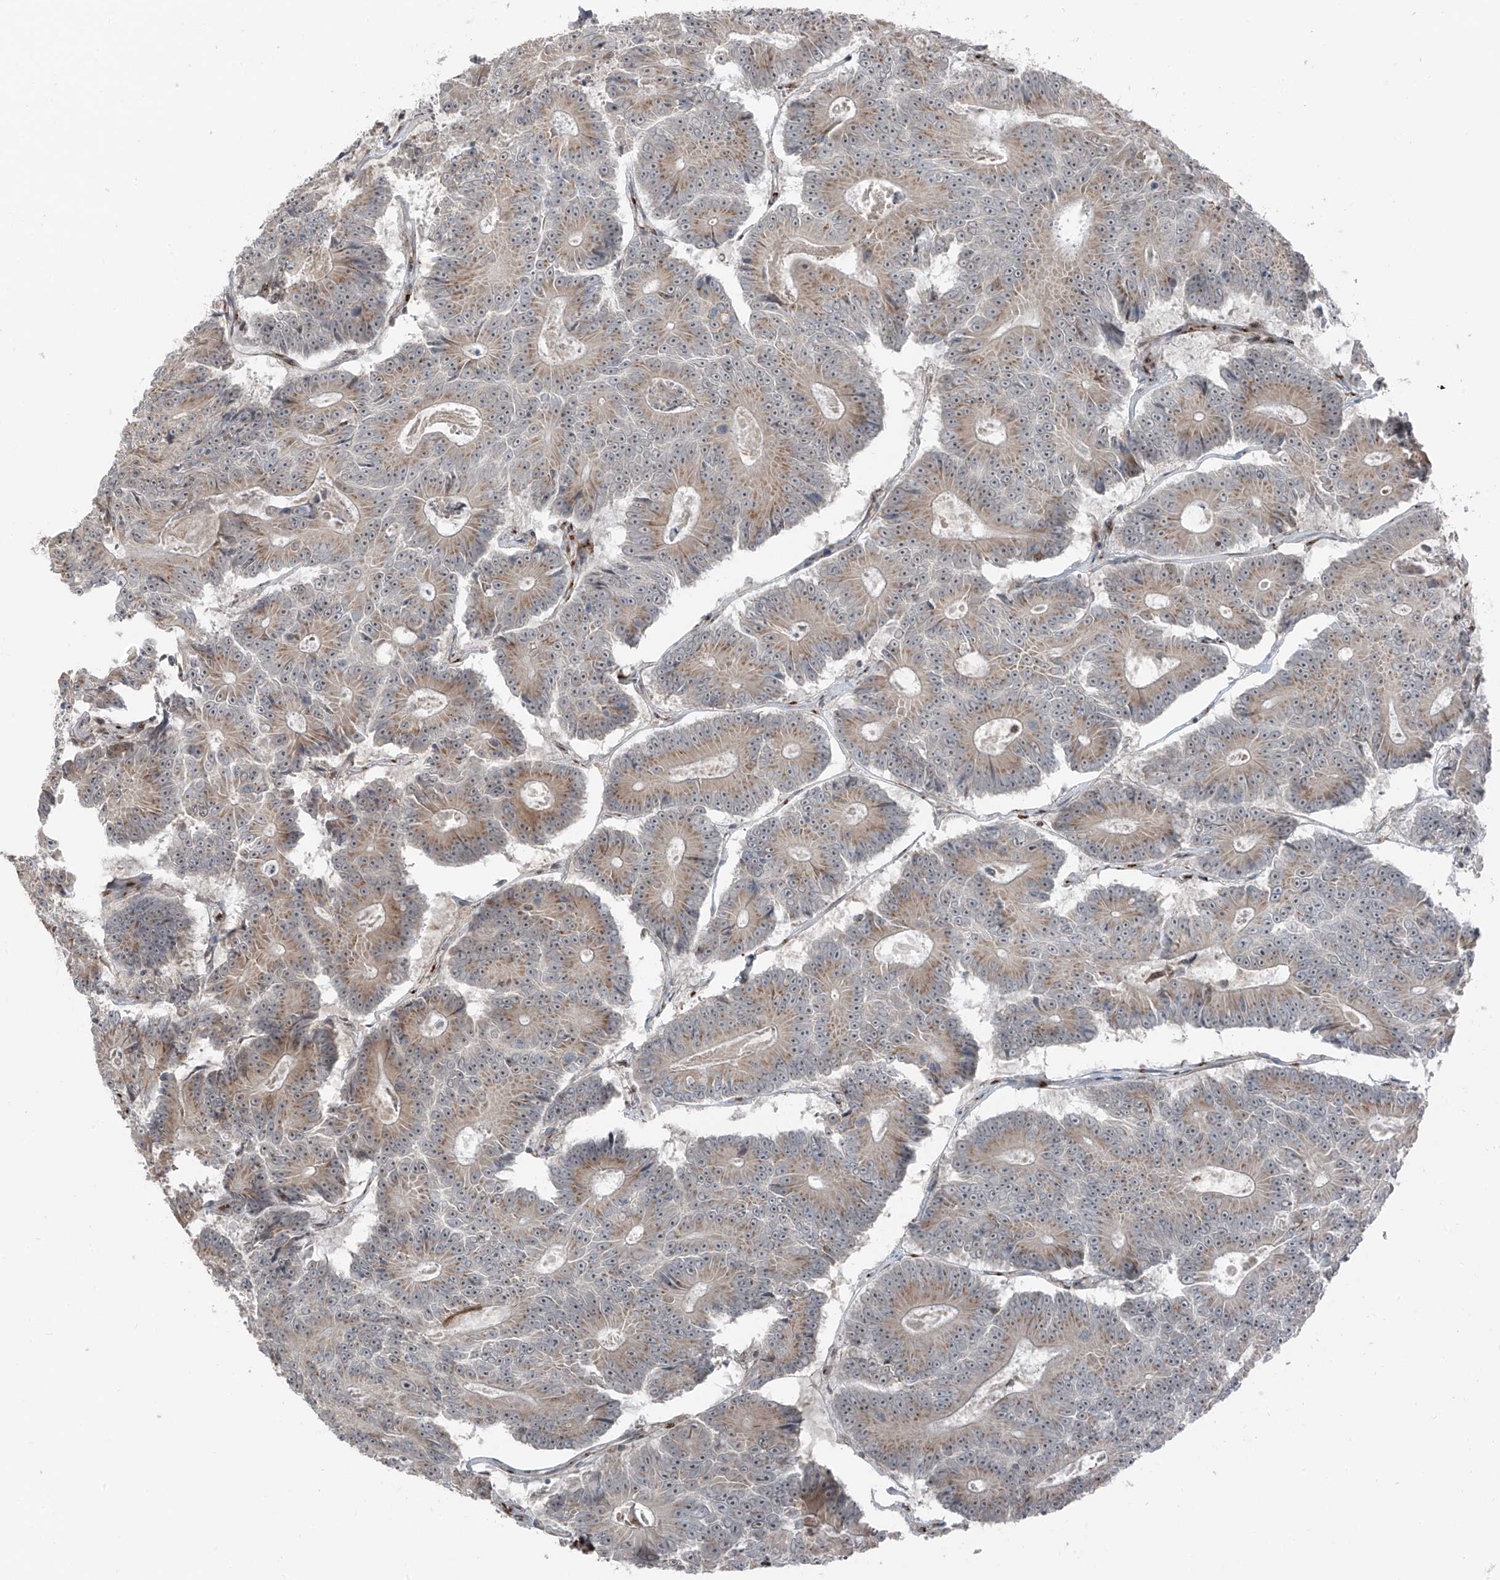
{"staining": {"intensity": "moderate", "quantity": ">75%", "location": "cytoplasmic/membranous"}, "tissue": "colorectal cancer", "cell_type": "Tumor cells", "image_type": "cancer", "snomed": [{"axis": "morphology", "description": "Adenocarcinoma, NOS"}, {"axis": "topography", "description": "Colon"}], "caption": "Immunohistochemistry (IHC) of colorectal adenocarcinoma shows medium levels of moderate cytoplasmic/membranous expression in about >75% of tumor cells.", "gene": "ERLEC1", "patient": {"sex": "male", "age": 83}}